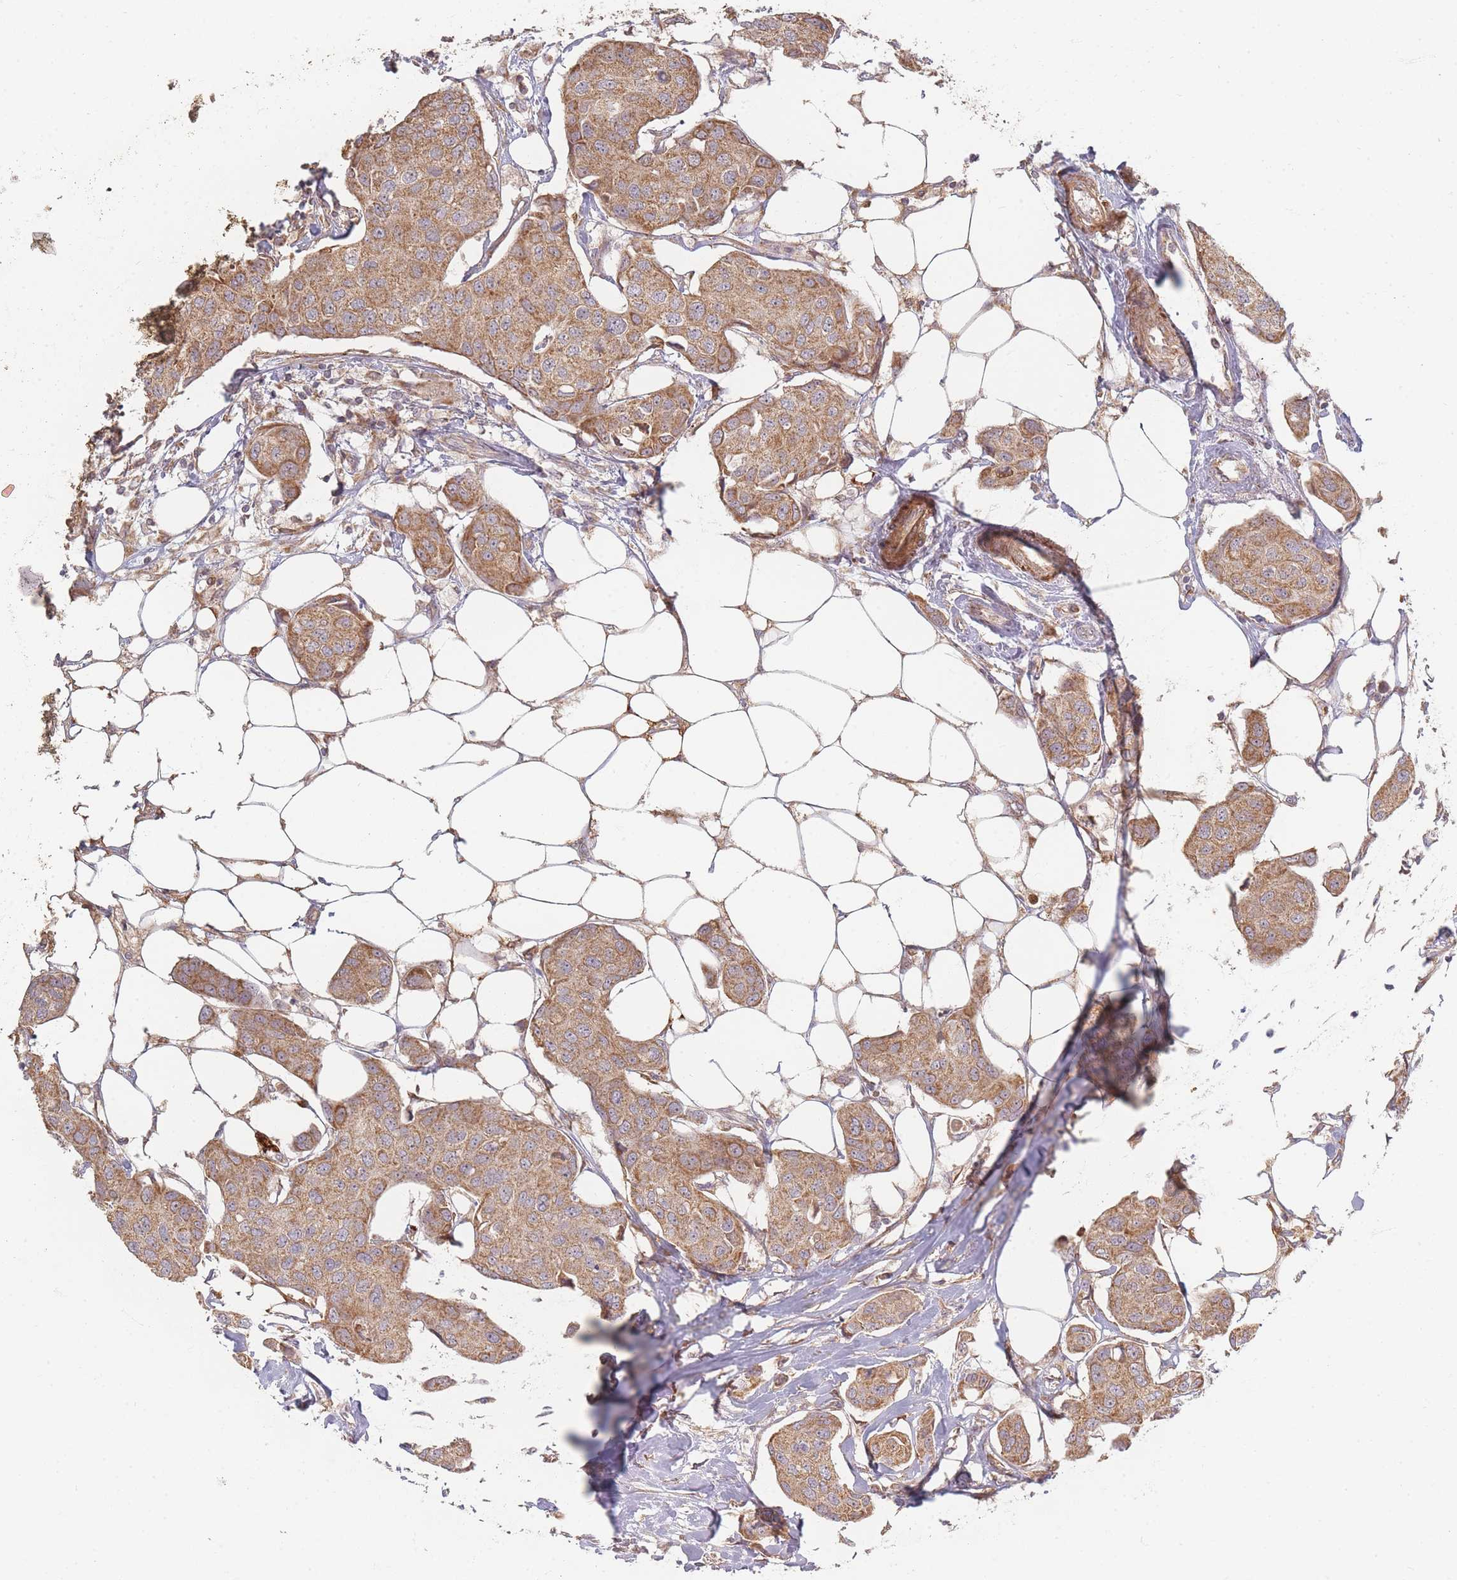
{"staining": {"intensity": "moderate", "quantity": ">75%", "location": "cytoplasmic/membranous"}, "tissue": "breast cancer", "cell_type": "Tumor cells", "image_type": "cancer", "snomed": [{"axis": "morphology", "description": "Duct carcinoma"}, {"axis": "topography", "description": "Breast"}, {"axis": "topography", "description": "Lymph node"}], "caption": "Breast cancer (intraductal carcinoma) stained with a protein marker displays moderate staining in tumor cells.", "gene": "MRPS6", "patient": {"sex": "female", "age": 80}}